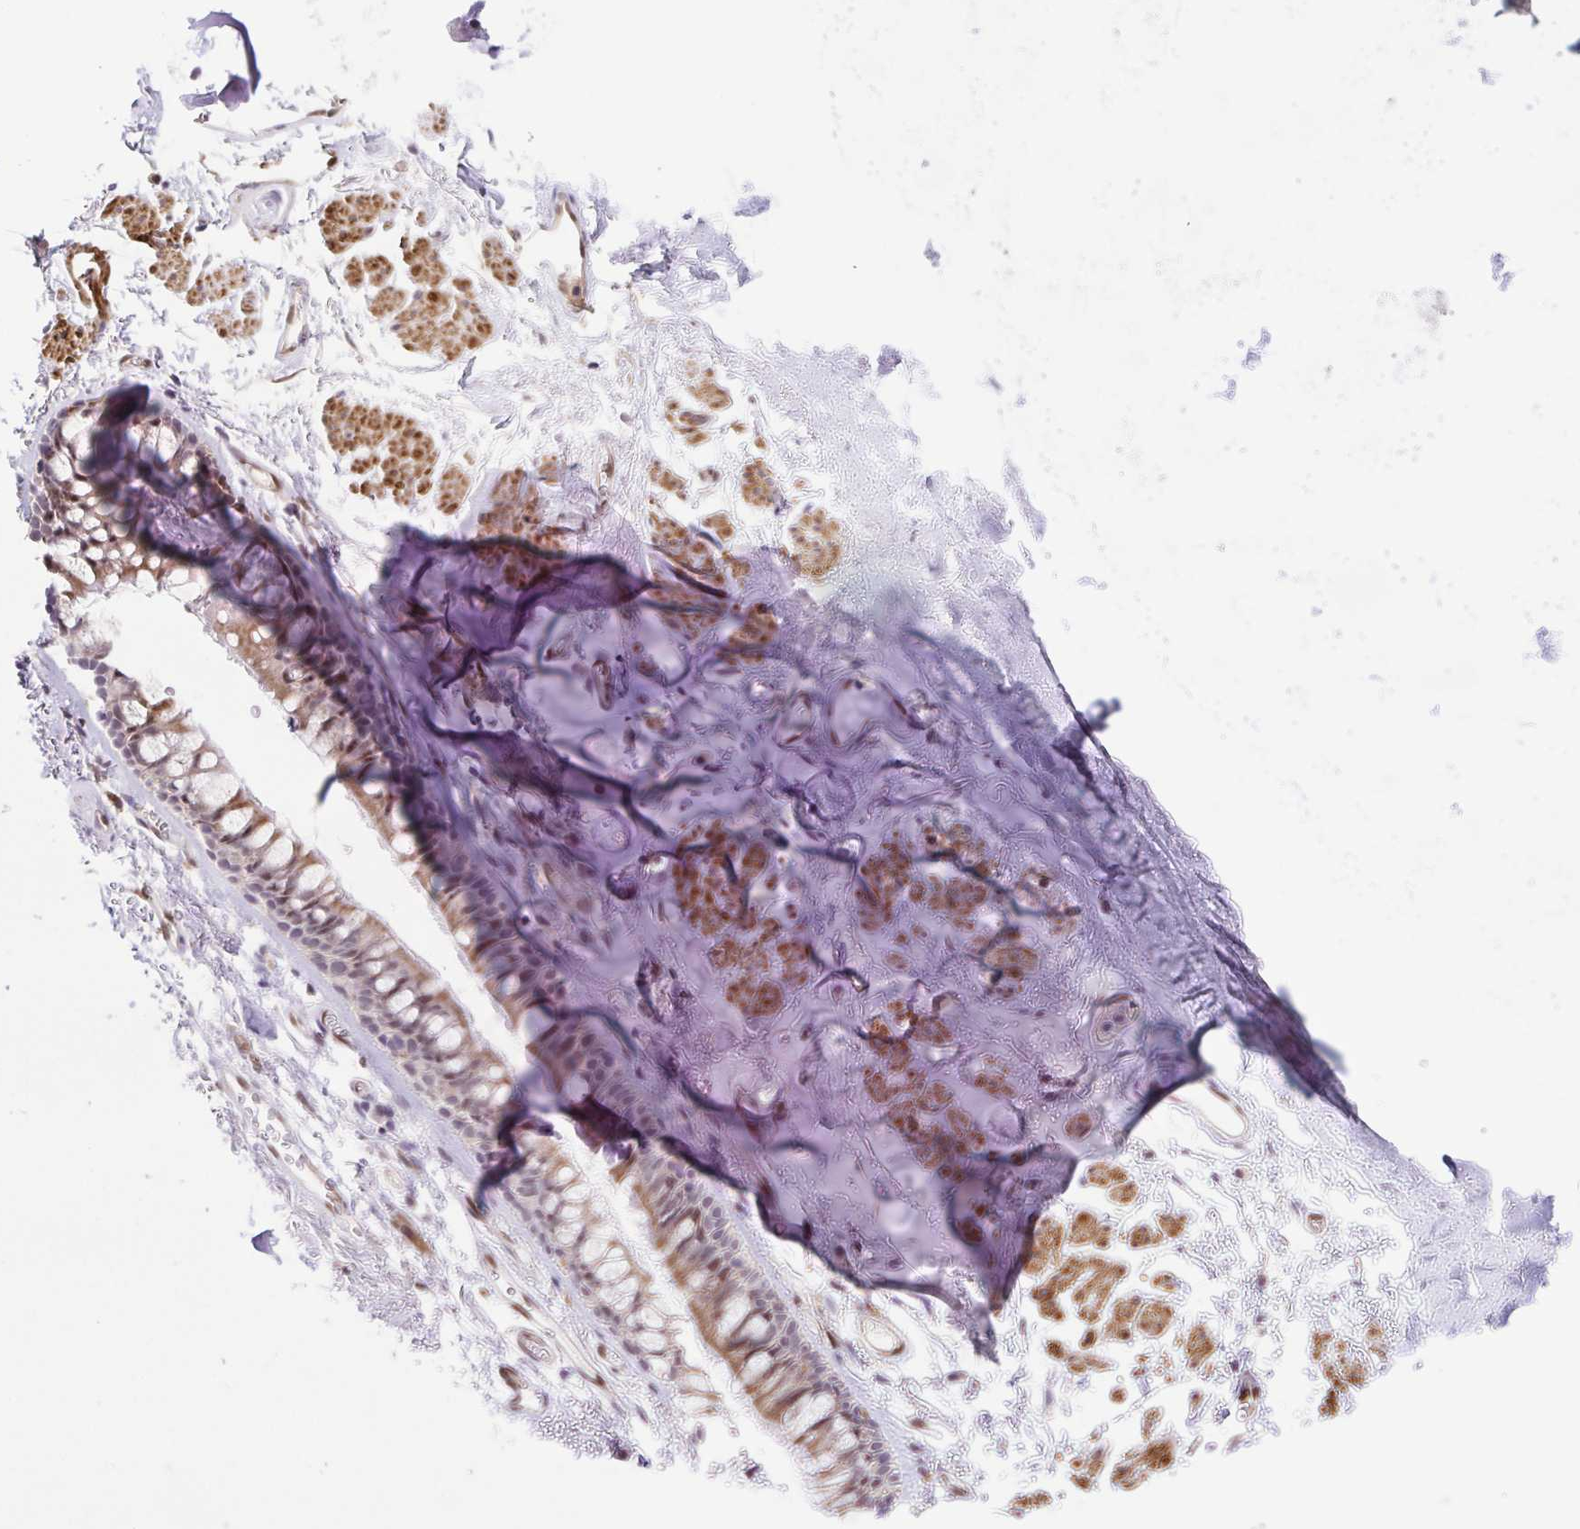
{"staining": {"intensity": "weak", "quantity": "25%-75%", "location": "nuclear"}, "tissue": "soft tissue", "cell_type": "Chondrocytes", "image_type": "normal", "snomed": [{"axis": "morphology", "description": "Normal tissue, NOS"}, {"axis": "topography", "description": "Cartilage tissue"}, {"axis": "topography", "description": "Bronchus"}], "caption": "Immunohistochemistry image of benign soft tissue stained for a protein (brown), which exhibits low levels of weak nuclear staining in approximately 25%-75% of chondrocytes.", "gene": "ERG", "patient": {"sex": "female", "age": 79}}